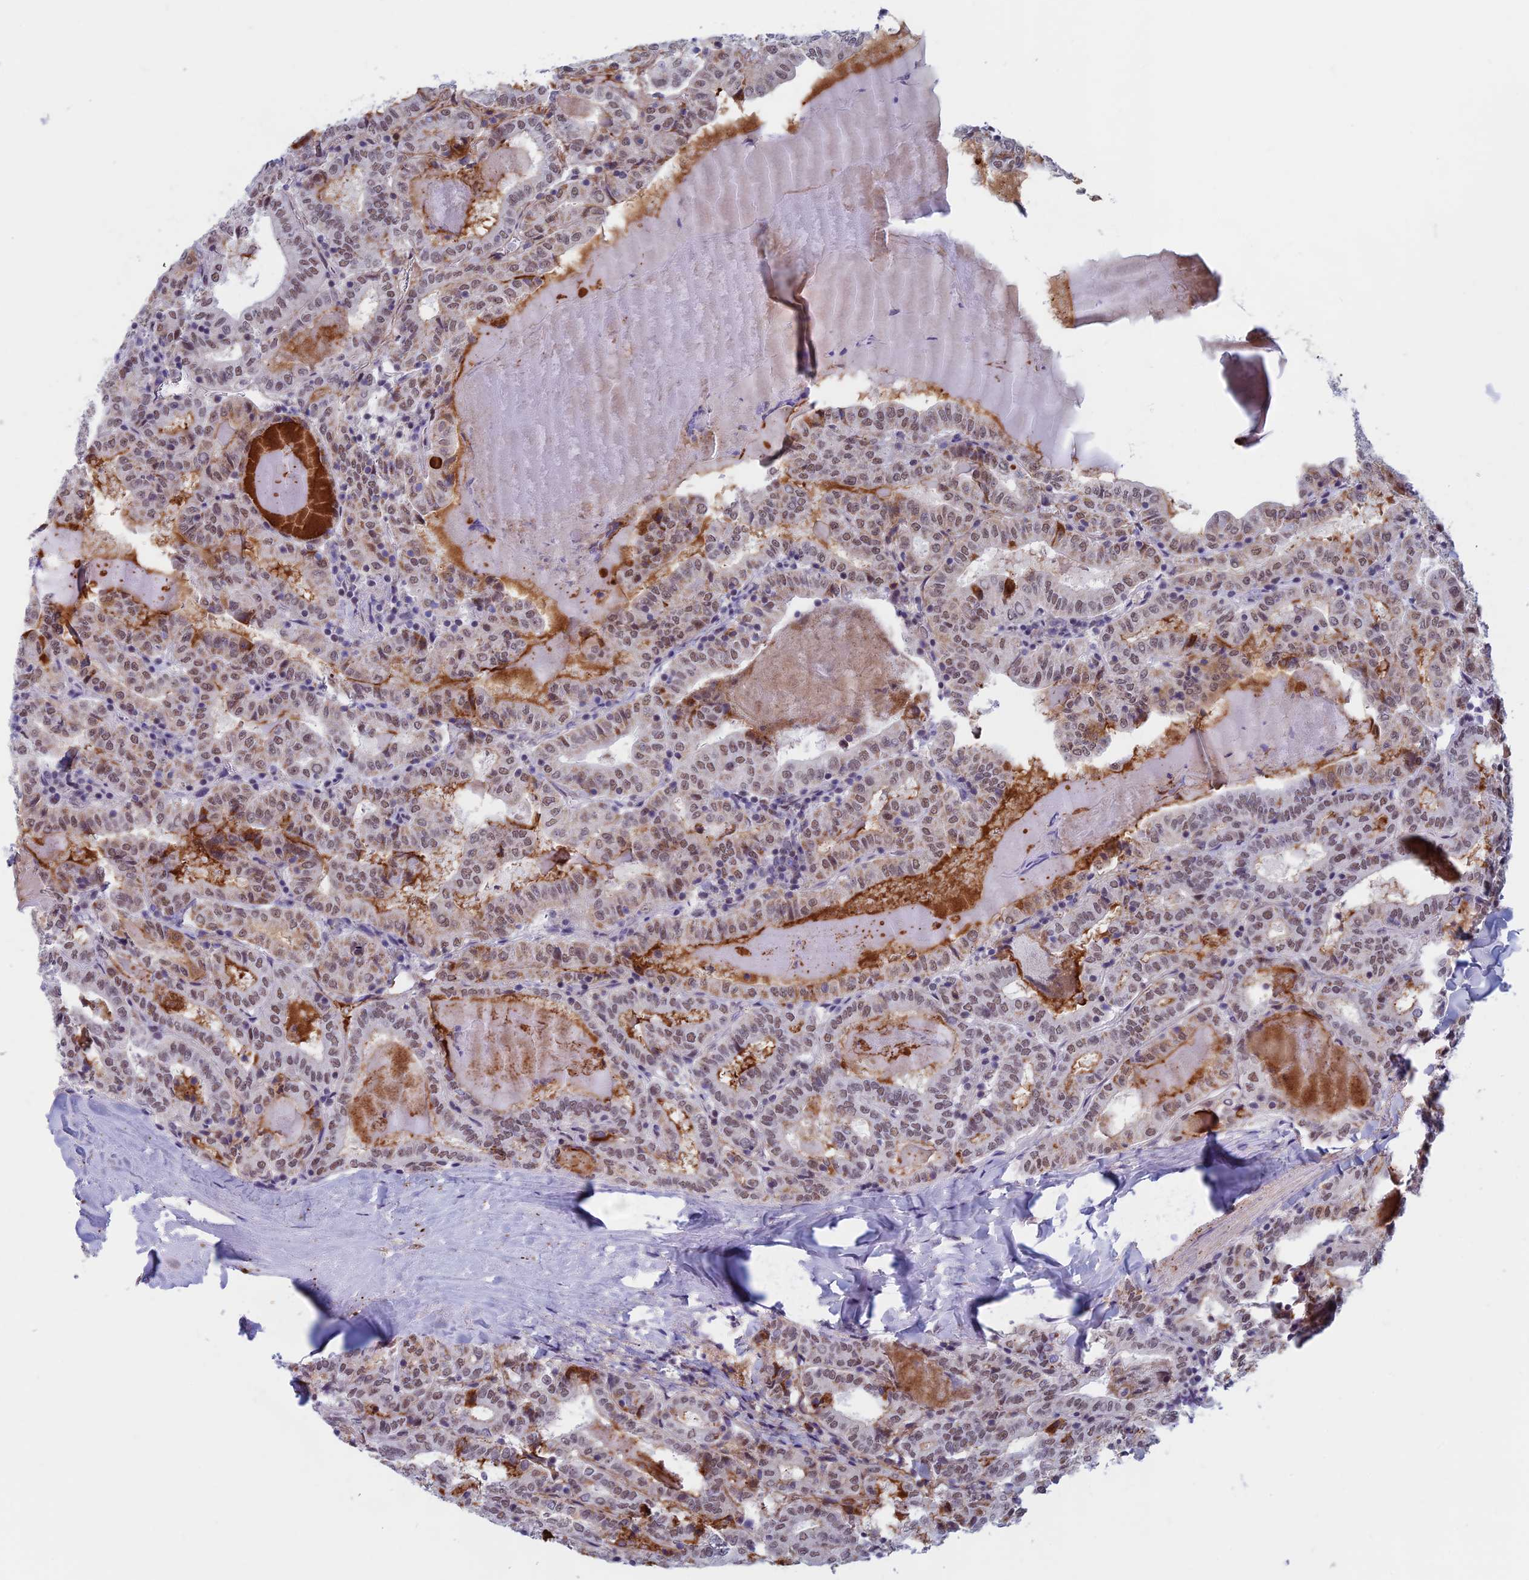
{"staining": {"intensity": "weak", "quantity": ">75%", "location": "cytoplasmic/membranous,nuclear"}, "tissue": "thyroid cancer", "cell_type": "Tumor cells", "image_type": "cancer", "snomed": [{"axis": "morphology", "description": "Papillary adenocarcinoma, NOS"}, {"axis": "topography", "description": "Thyroid gland"}], "caption": "An IHC image of neoplastic tissue is shown. Protein staining in brown shows weak cytoplasmic/membranous and nuclear positivity in papillary adenocarcinoma (thyroid) within tumor cells.", "gene": "ASH2L", "patient": {"sex": "female", "age": 72}}